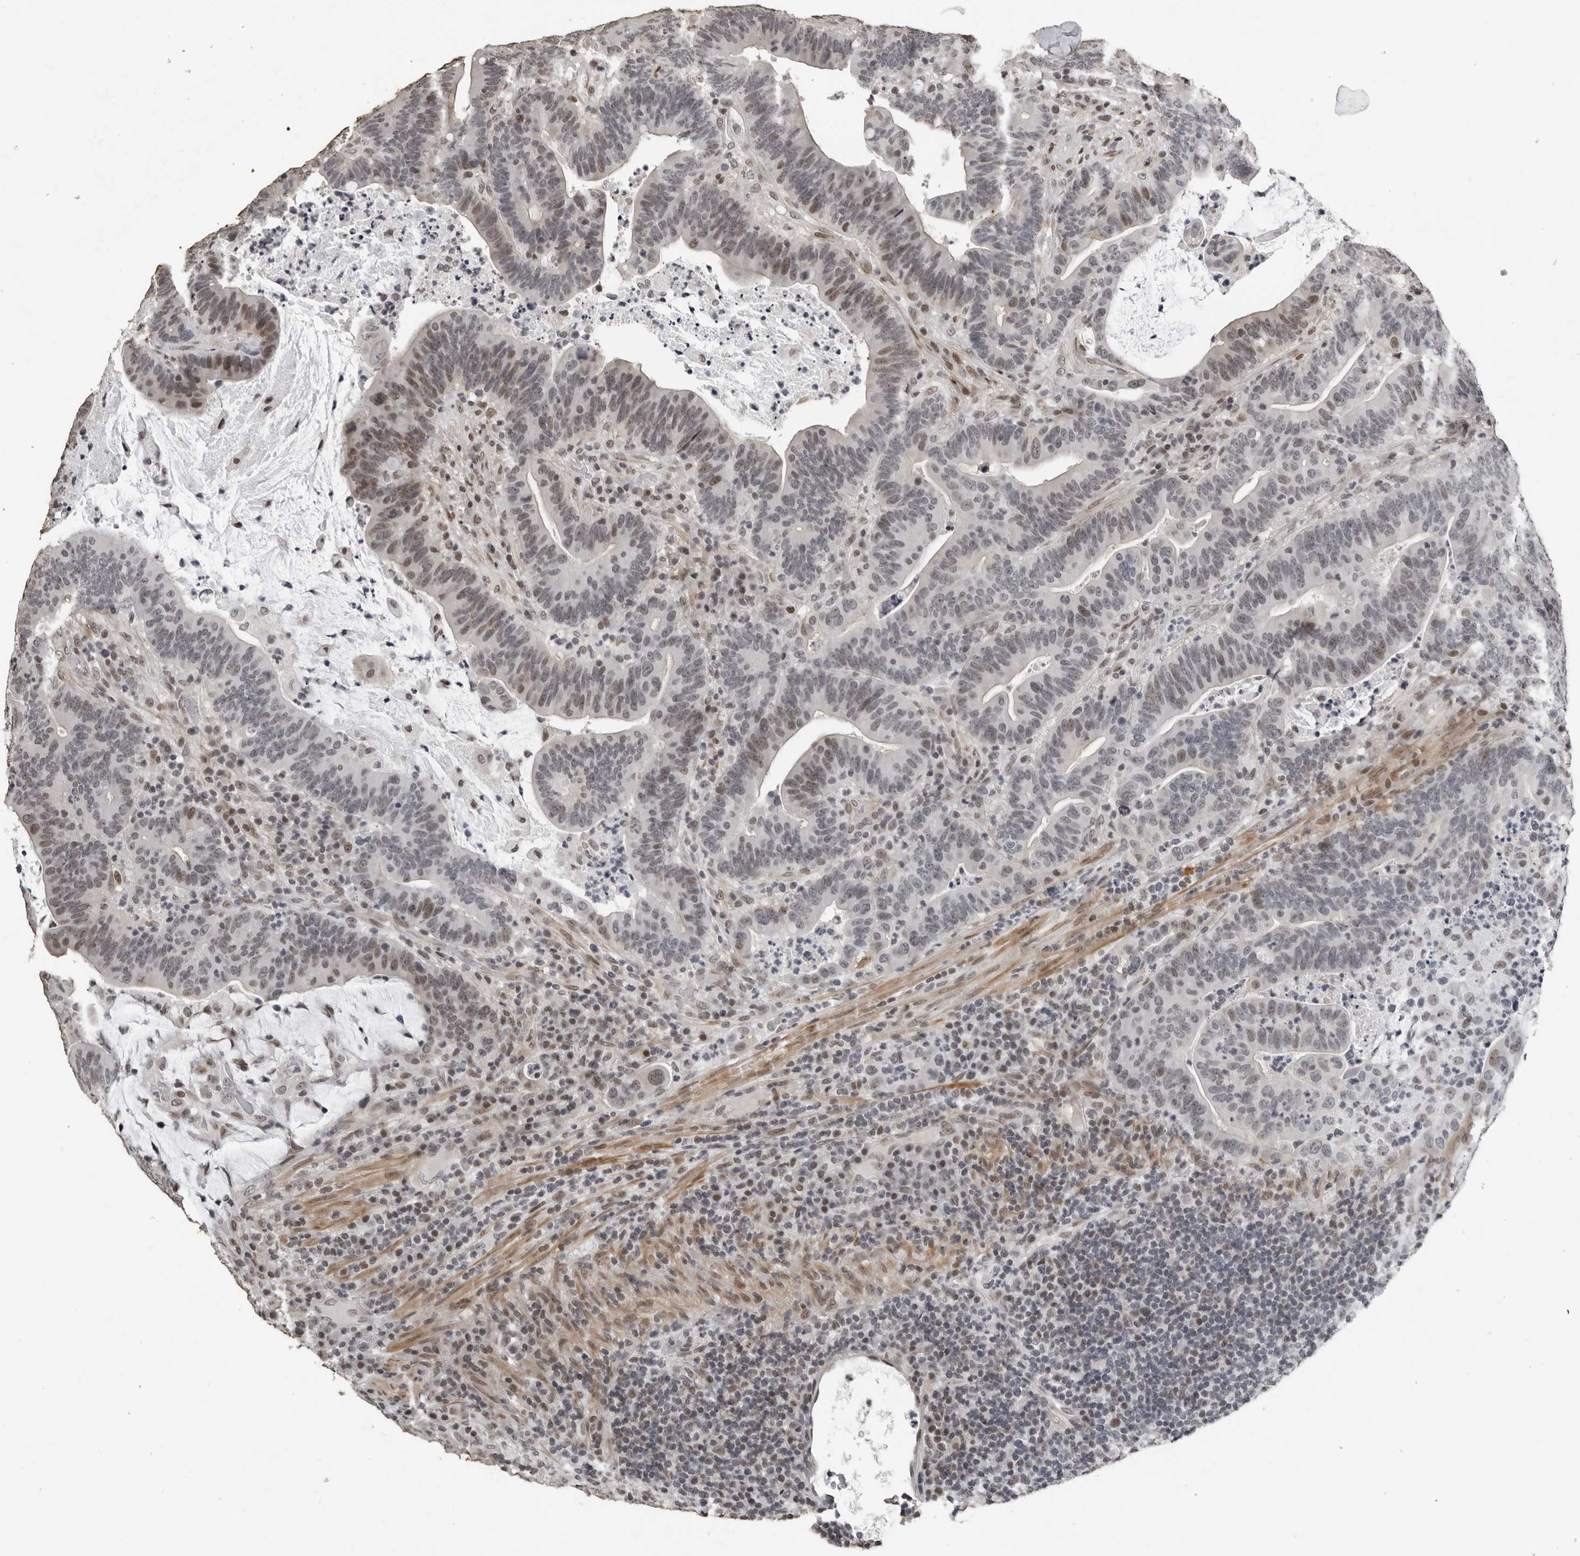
{"staining": {"intensity": "strong", "quantity": "<25%", "location": "nuclear"}, "tissue": "colorectal cancer", "cell_type": "Tumor cells", "image_type": "cancer", "snomed": [{"axis": "morphology", "description": "Adenocarcinoma, NOS"}, {"axis": "topography", "description": "Colon"}], "caption": "The image demonstrates a brown stain indicating the presence of a protein in the nuclear of tumor cells in adenocarcinoma (colorectal). (brown staining indicates protein expression, while blue staining denotes nuclei).", "gene": "ORC1", "patient": {"sex": "female", "age": 66}}